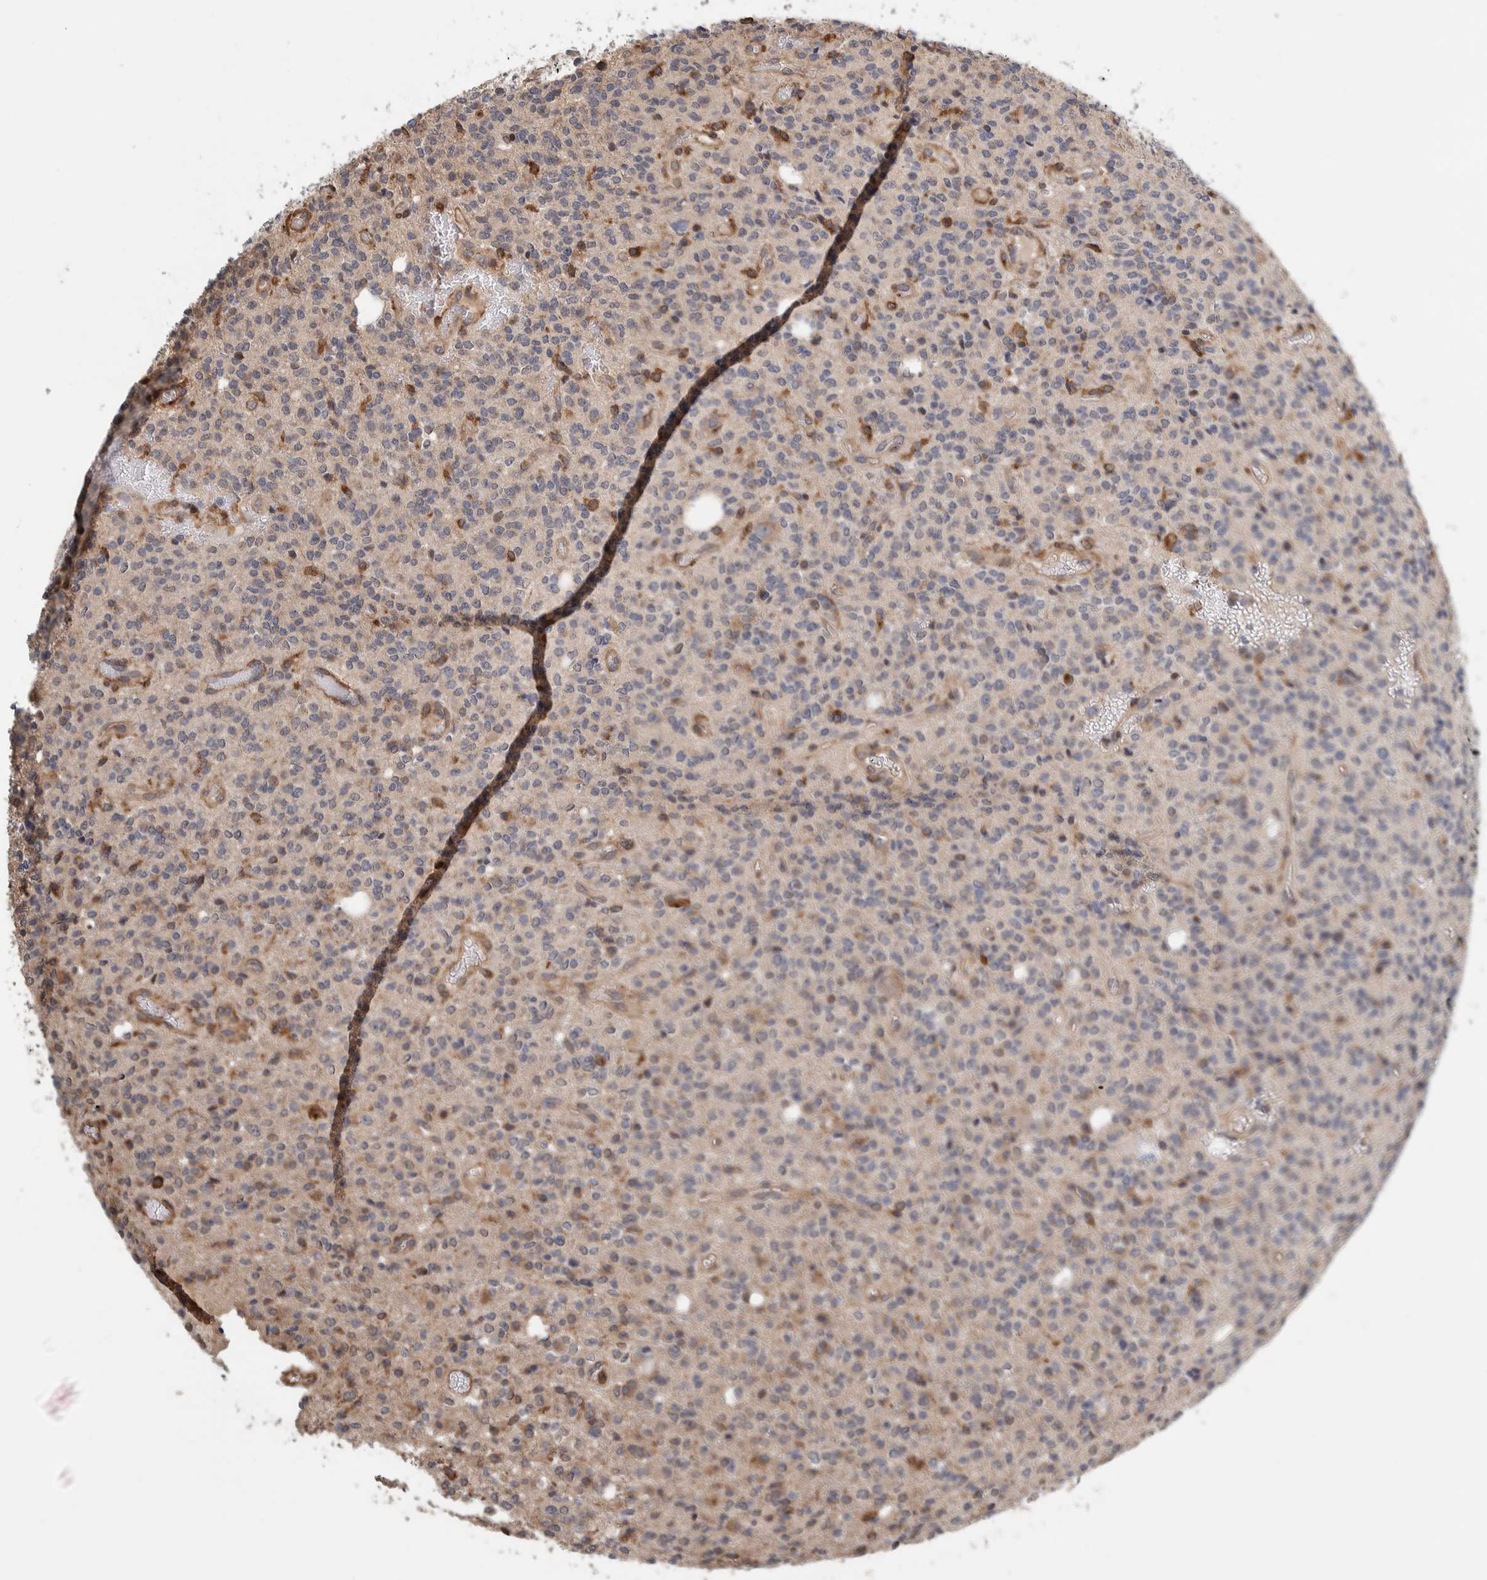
{"staining": {"intensity": "moderate", "quantity": "<25%", "location": "cytoplasmic/membranous"}, "tissue": "glioma", "cell_type": "Tumor cells", "image_type": "cancer", "snomed": [{"axis": "morphology", "description": "Glioma, malignant, High grade"}, {"axis": "topography", "description": "Brain"}], "caption": "A photomicrograph of malignant glioma (high-grade) stained for a protein exhibits moderate cytoplasmic/membranous brown staining in tumor cells.", "gene": "PLA2G3", "patient": {"sex": "male", "age": 34}}